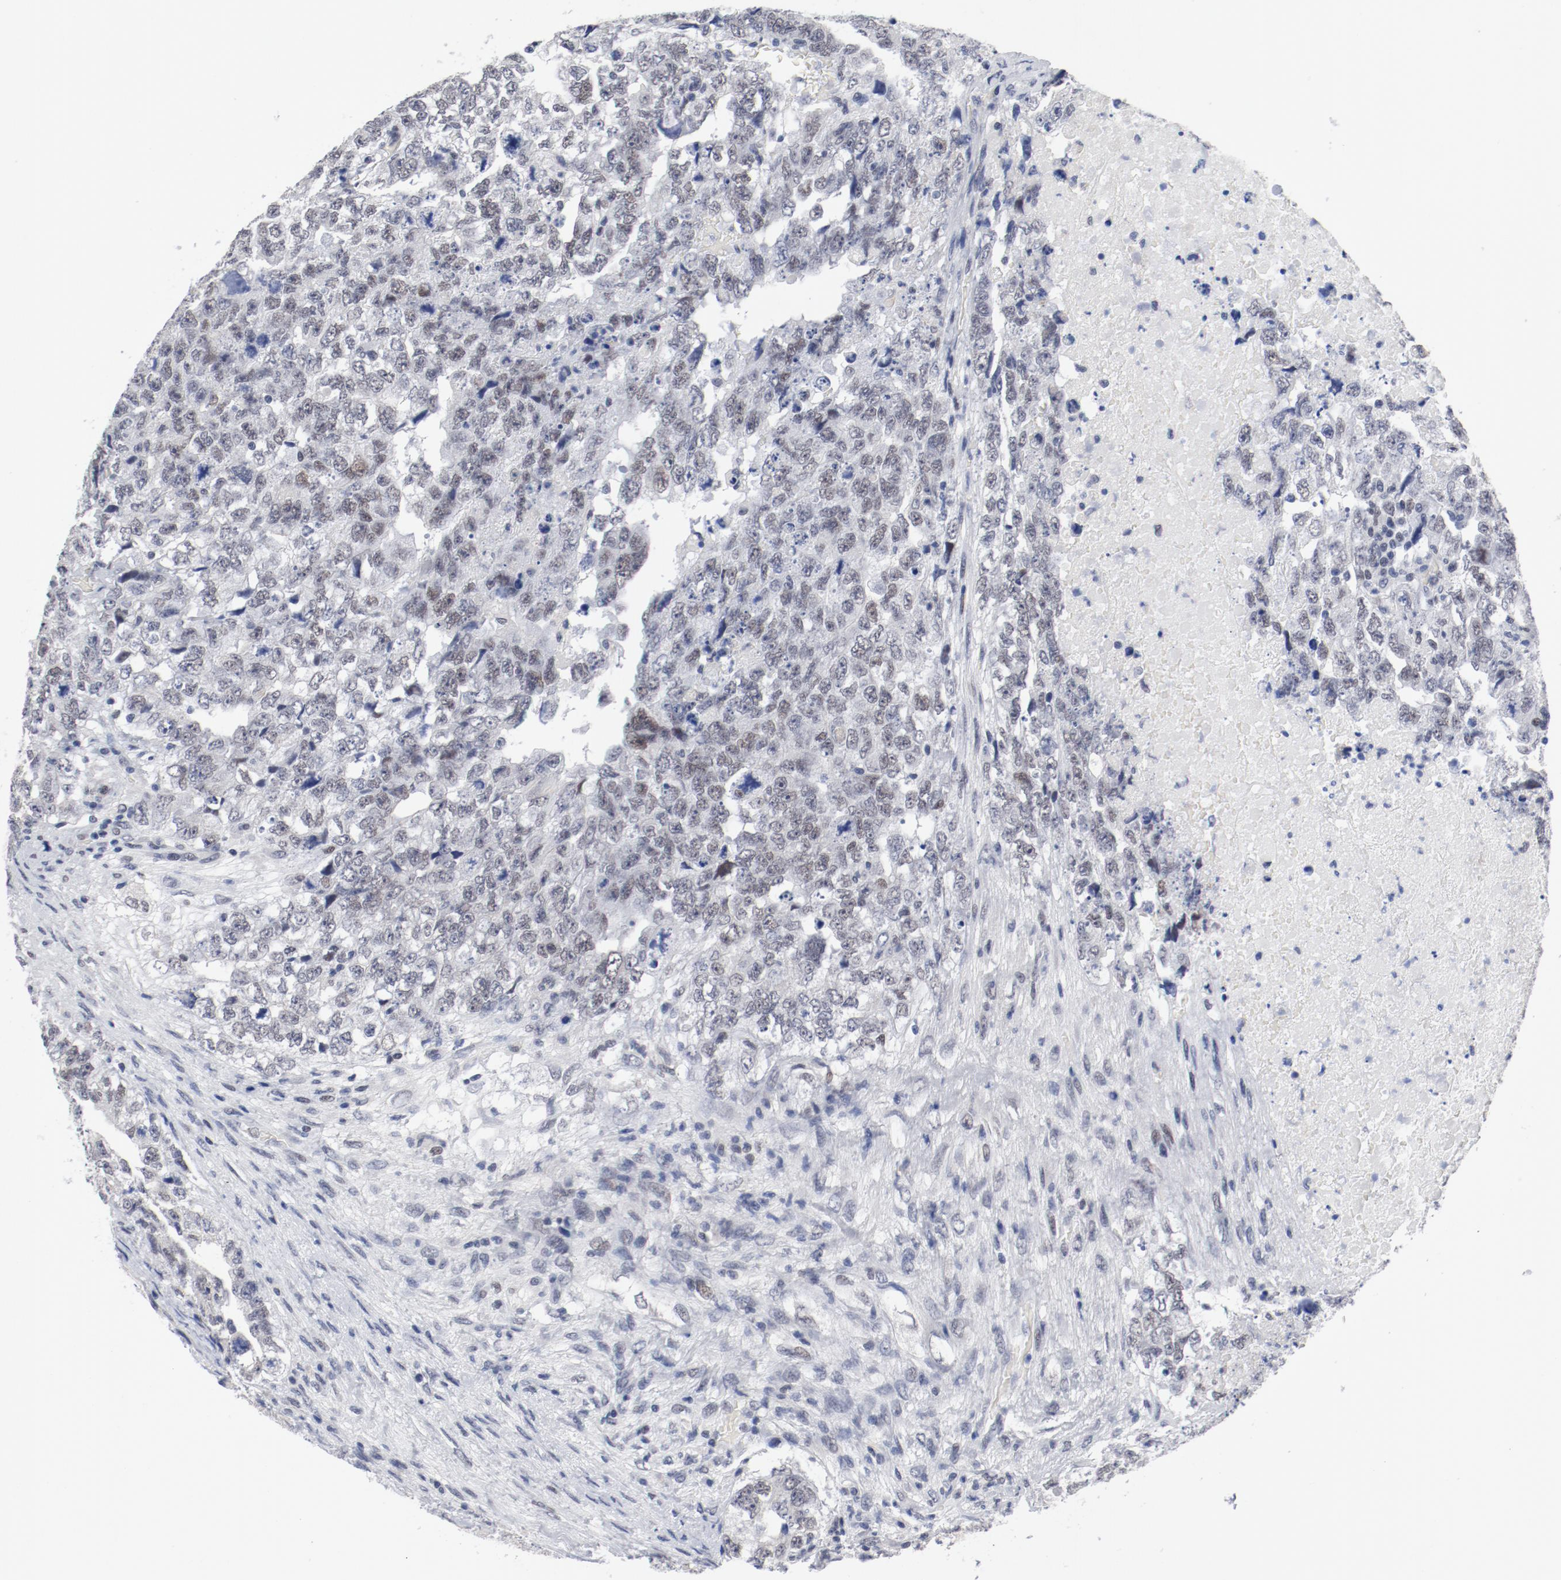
{"staining": {"intensity": "weak", "quantity": "<25%", "location": "nuclear"}, "tissue": "testis cancer", "cell_type": "Tumor cells", "image_type": "cancer", "snomed": [{"axis": "morphology", "description": "Carcinoma, Embryonal, NOS"}, {"axis": "topography", "description": "Testis"}], "caption": "Human embryonal carcinoma (testis) stained for a protein using immunohistochemistry (IHC) reveals no positivity in tumor cells.", "gene": "ANKLE2", "patient": {"sex": "male", "age": 36}}